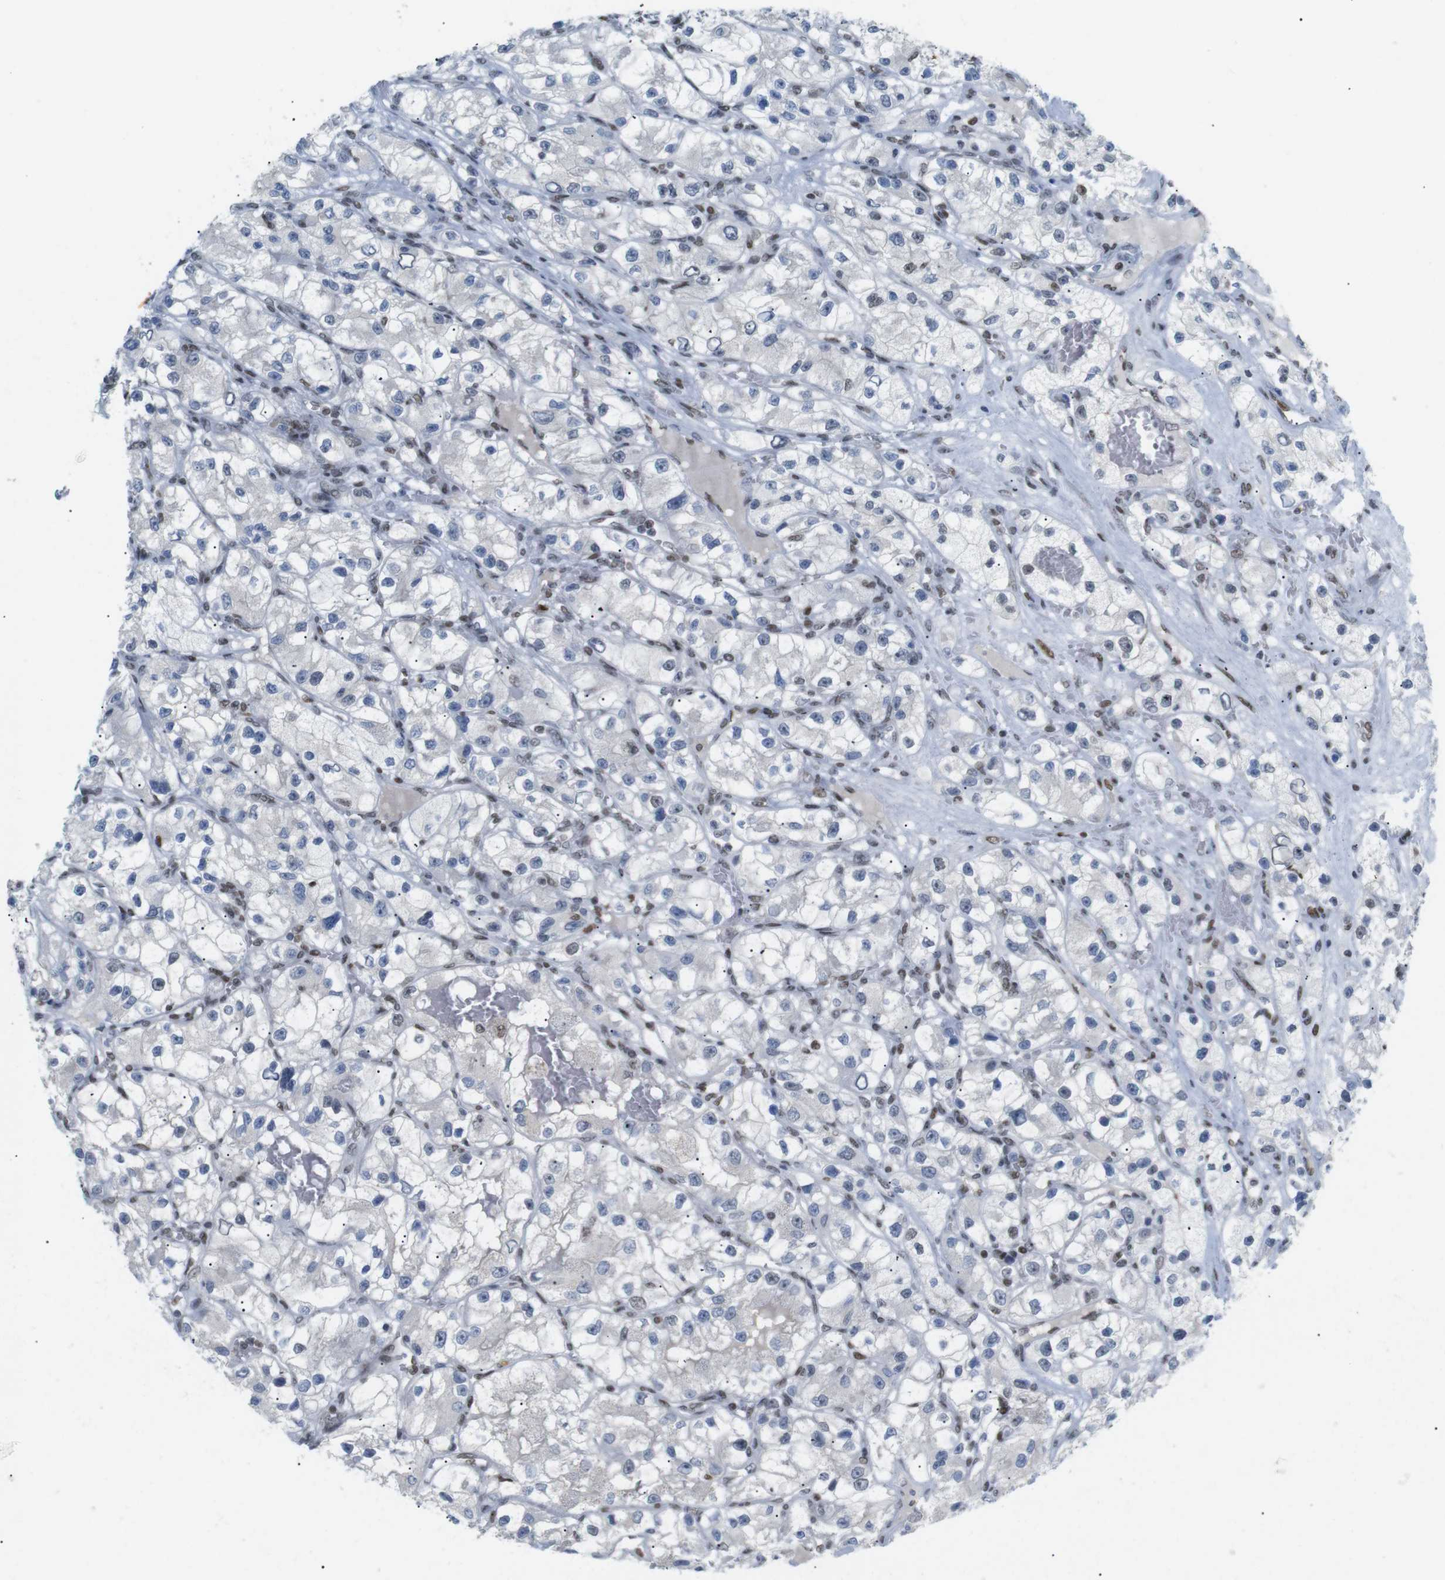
{"staining": {"intensity": "weak", "quantity": "<25%", "location": "nuclear"}, "tissue": "renal cancer", "cell_type": "Tumor cells", "image_type": "cancer", "snomed": [{"axis": "morphology", "description": "Adenocarcinoma, NOS"}, {"axis": "topography", "description": "Kidney"}], "caption": "Image shows no significant protein positivity in tumor cells of renal adenocarcinoma.", "gene": "RIOX2", "patient": {"sex": "female", "age": 57}}